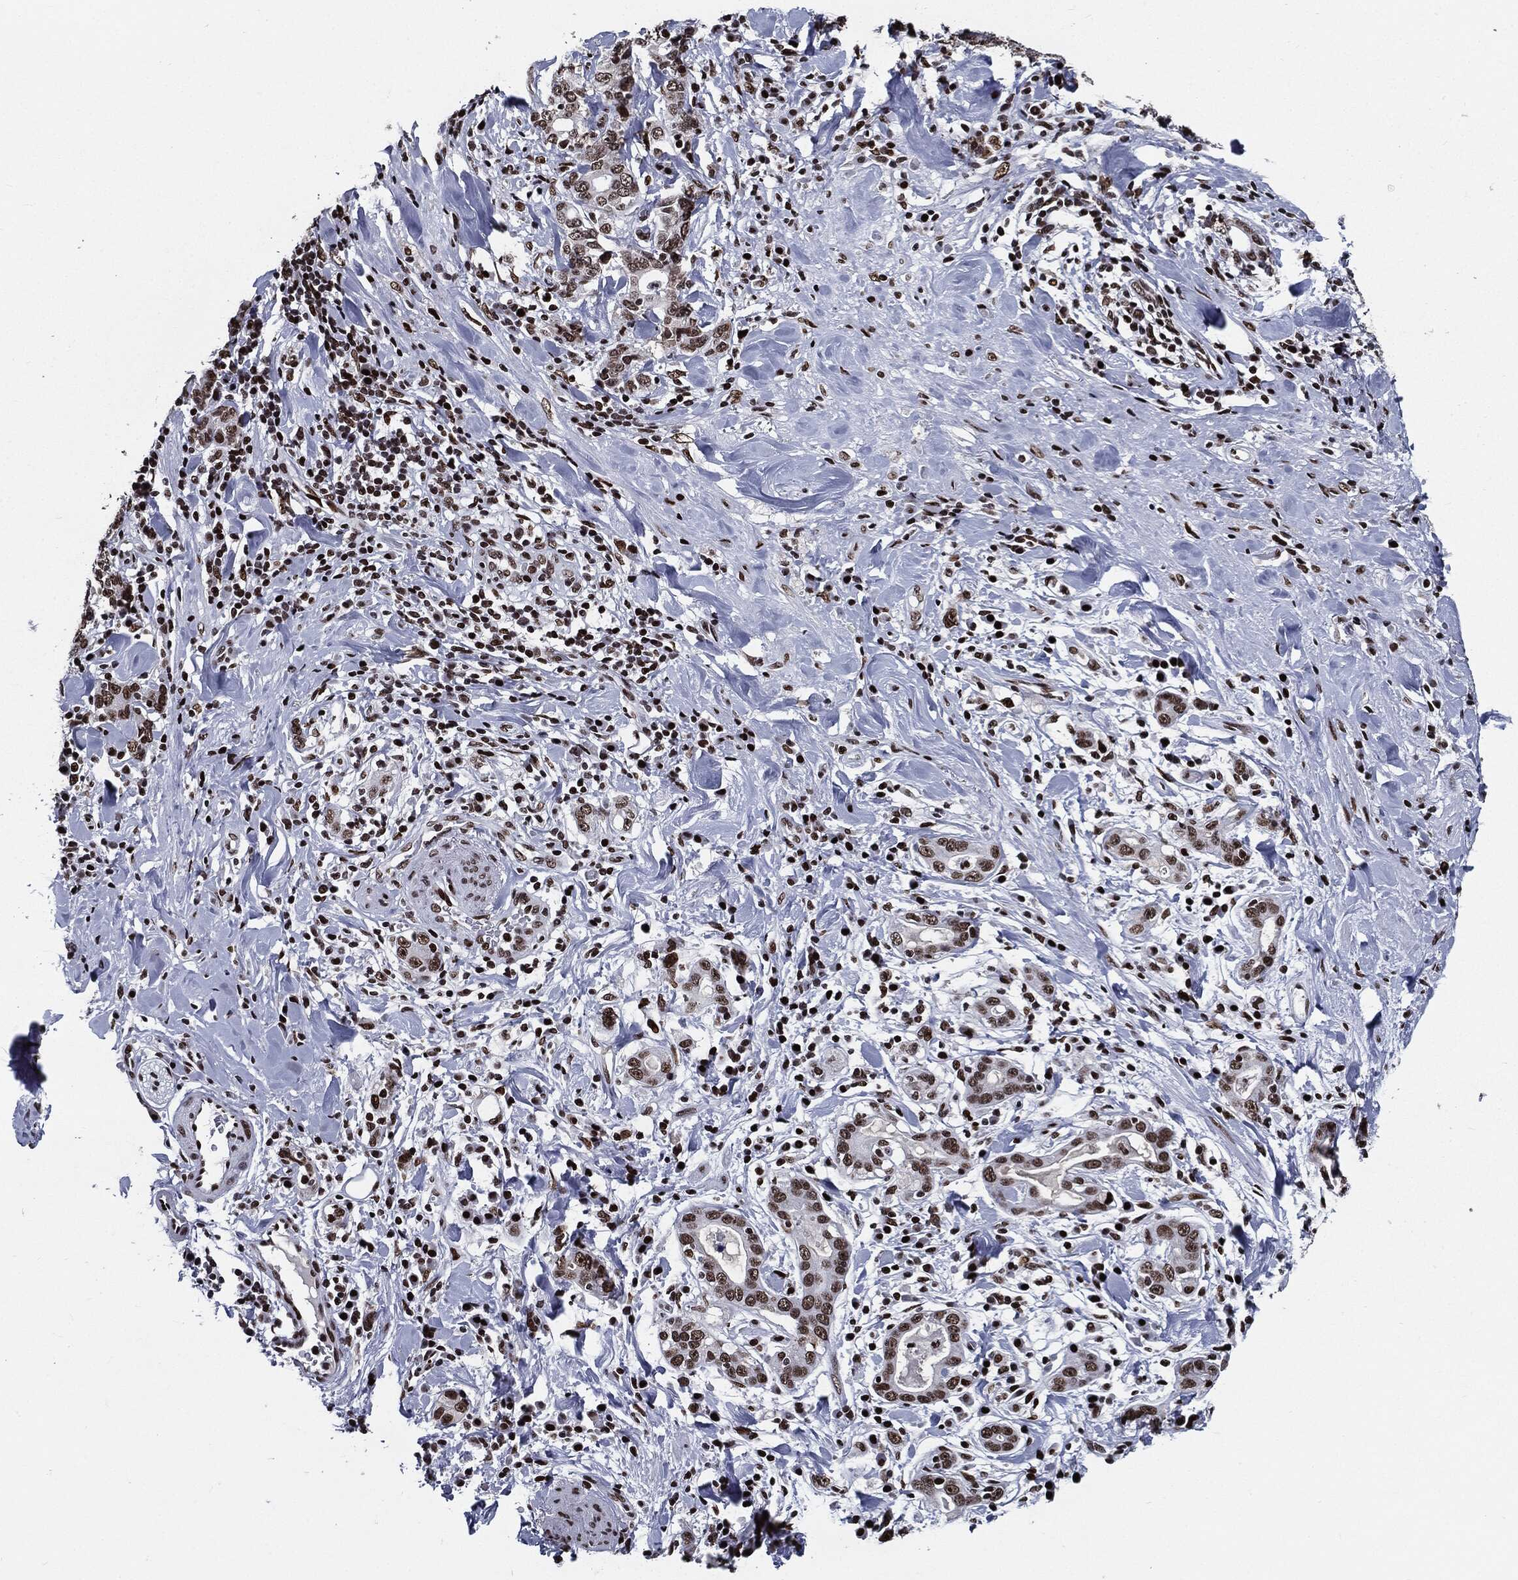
{"staining": {"intensity": "moderate", "quantity": ">75%", "location": "nuclear"}, "tissue": "stomach cancer", "cell_type": "Tumor cells", "image_type": "cancer", "snomed": [{"axis": "morphology", "description": "Adenocarcinoma, NOS"}, {"axis": "topography", "description": "Stomach"}], "caption": "The image displays immunohistochemical staining of stomach cancer (adenocarcinoma). There is moderate nuclear positivity is appreciated in approximately >75% of tumor cells.", "gene": "ZFP91", "patient": {"sex": "male", "age": 79}}